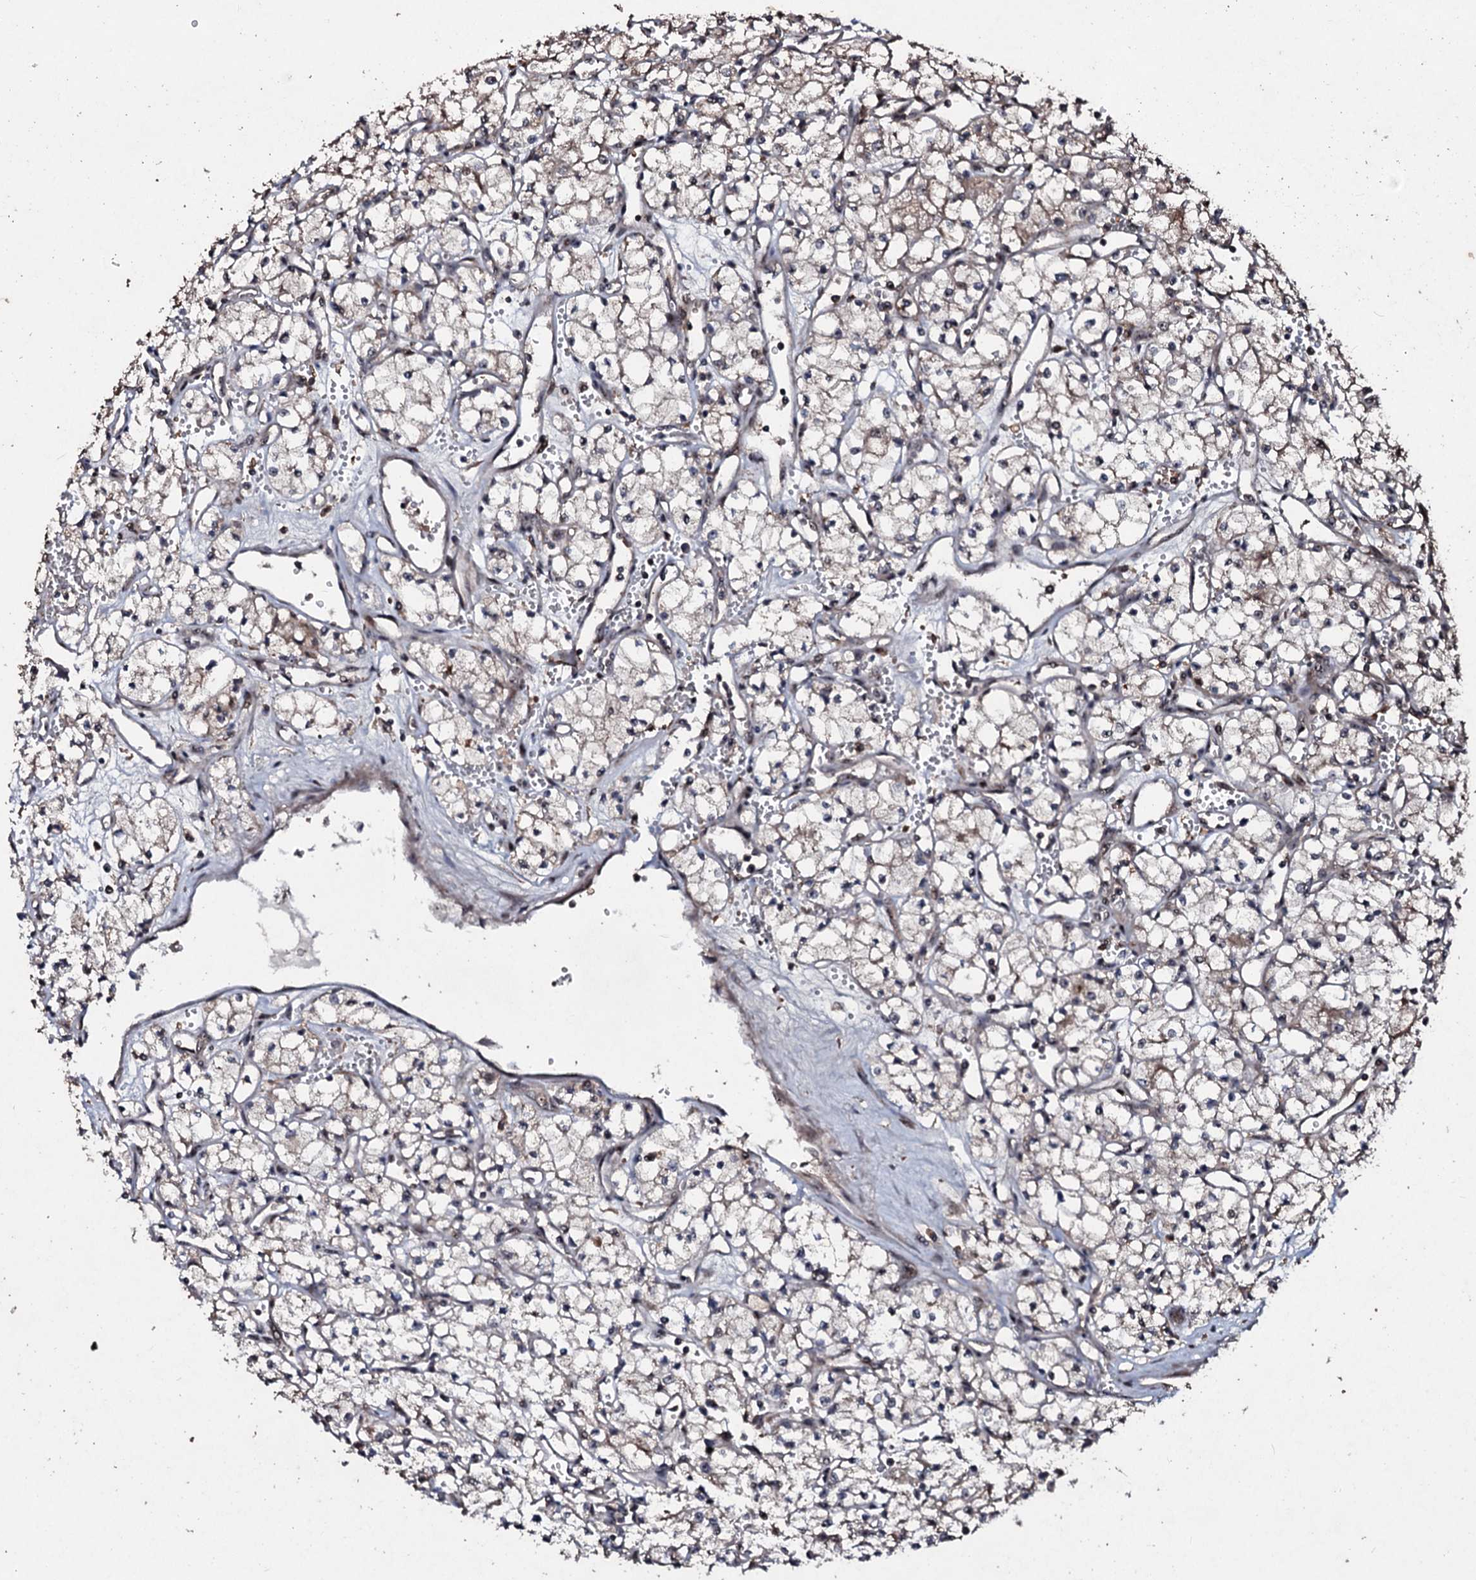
{"staining": {"intensity": "negative", "quantity": "none", "location": "none"}, "tissue": "renal cancer", "cell_type": "Tumor cells", "image_type": "cancer", "snomed": [{"axis": "morphology", "description": "Adenocarcinoma, NOS"}, {"axis": "topography", "description": "Kidney"}], "caption": "Renal adenocarcinoma was stained to show a protein in brown. There is no significant expression in tumor cells.", "gene": "SUPT7L", "patient": {"sex": "male", "age": 59}}